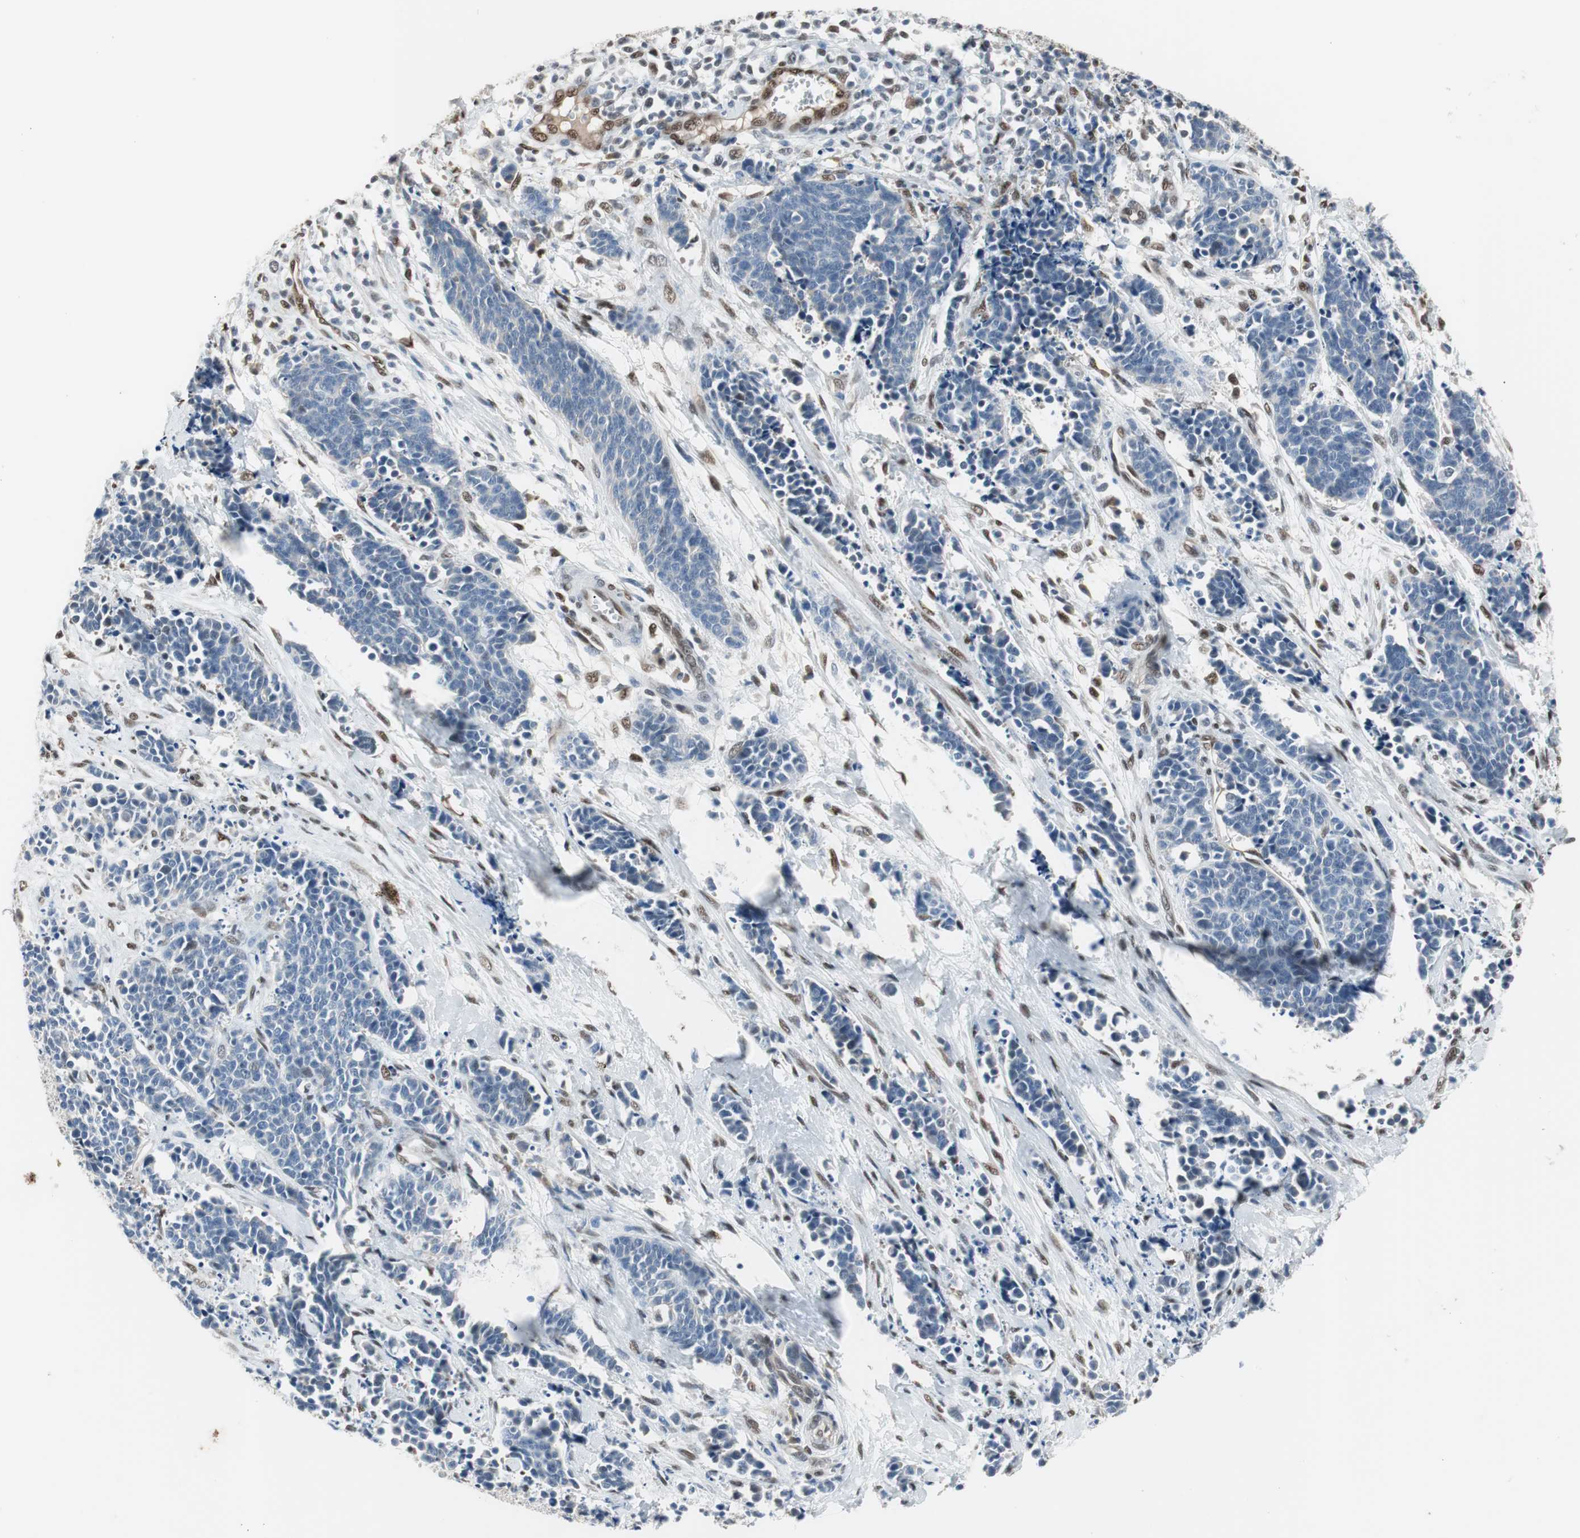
{"staining": {"intensity": "negative", "quantity": "none", "location": "none"}, "tissue": "cervical cancer", "cell_type": "Tumor cells", "image_type": "cancer", "snomed": [{"axis": "morphology", "description": "Squamous cell carcinoma, NOS"}, {"axis": "topography", "description": "Cervix"}], "caption": "Immunohistochemistry (IHC) of human squamous cell carcinoma (cervical) demonstrates no expression in tumor cells.", "gene": "PML", "patient": {"sex": "female", "age": 35}}